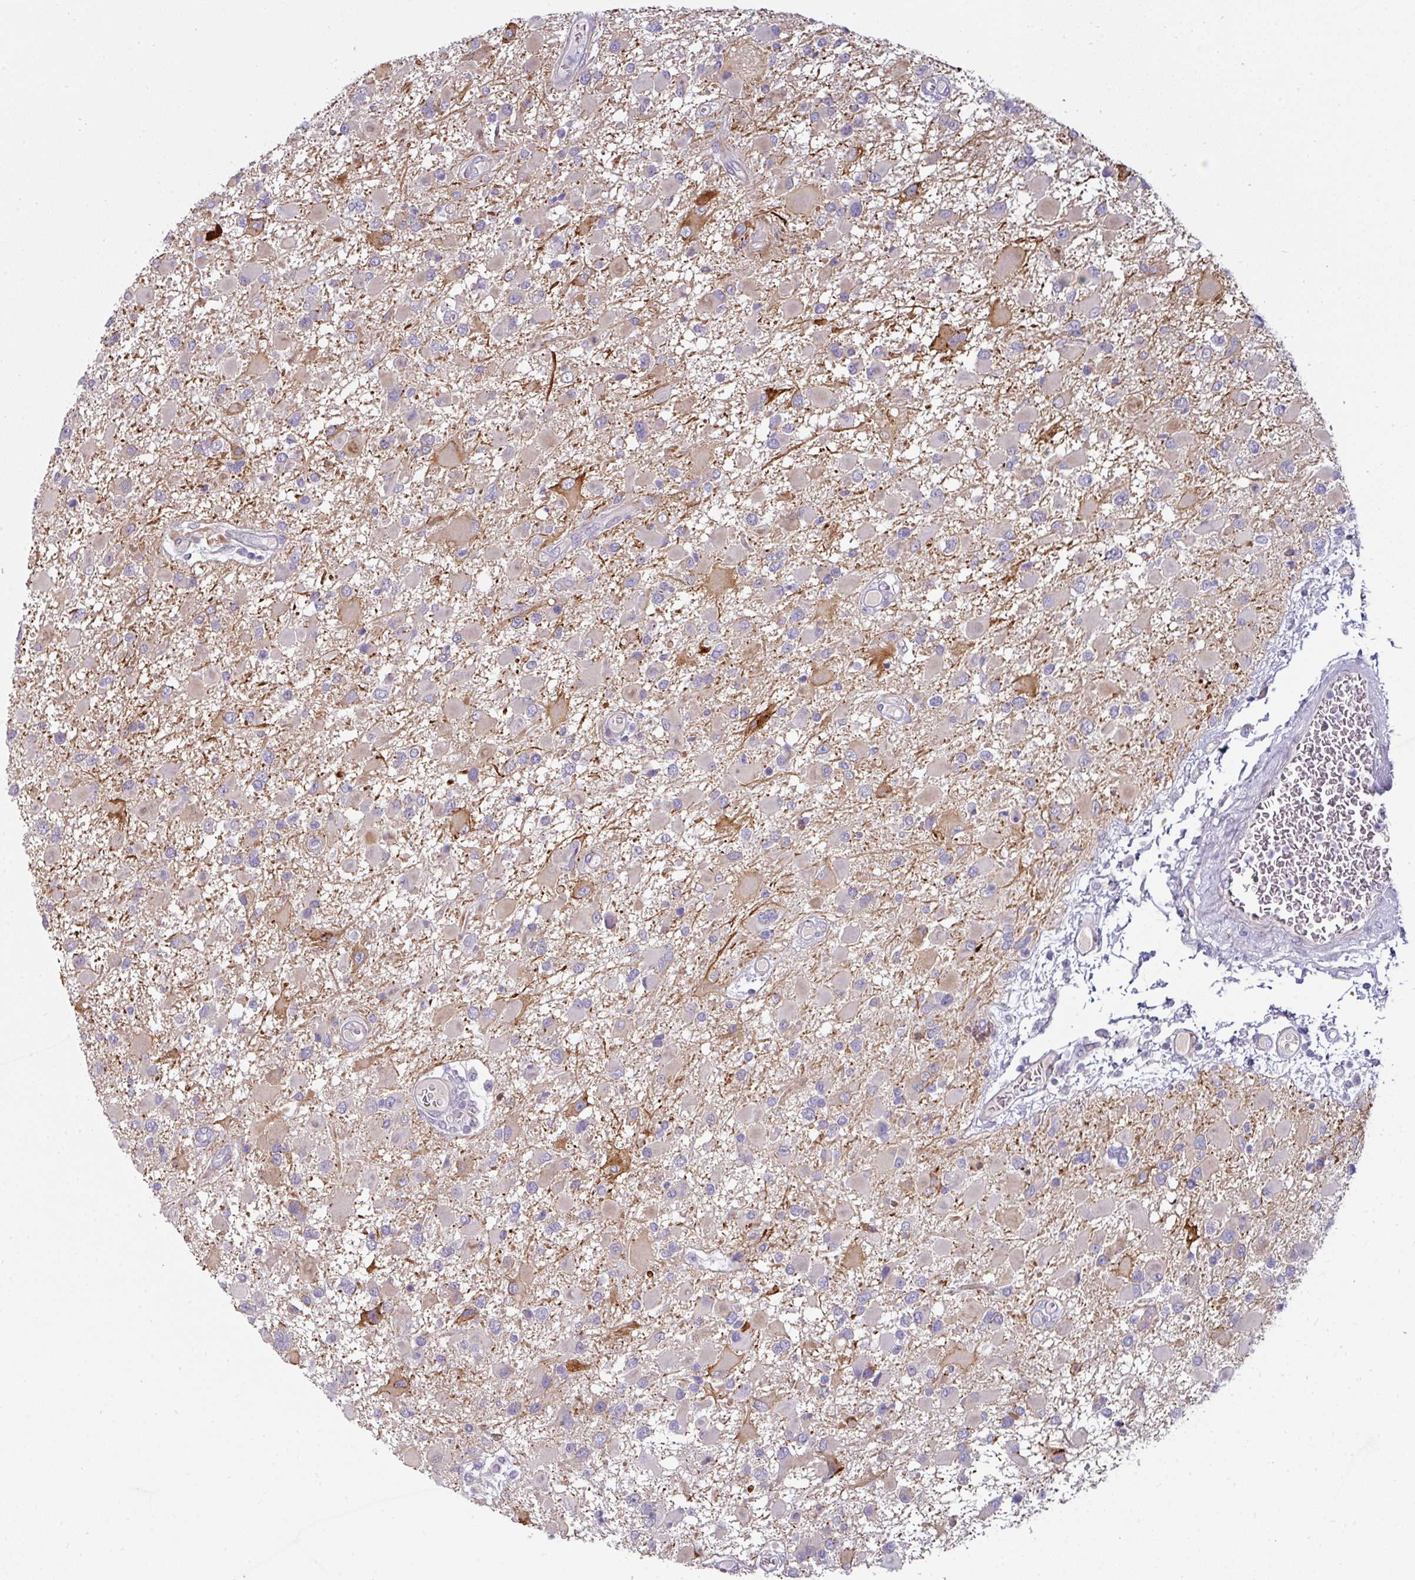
{"staining": {"intensity": "negative", "quantity": "none", "location": "none"}, "tissue": "glioma", "cell_type": "Tumor cells", "image_type": "cancer", "snomed": [{"axis": "morphology", "description": "Glioma, malignant, High grade"}, {"axis": "topography", "description": "Brain"}], "caption": "DAB immunohistochemical staining of glioma reveals no significant expression in tumor cells.", "gene": "EYA3", "patient": {"sex": "male", "age": 53}}